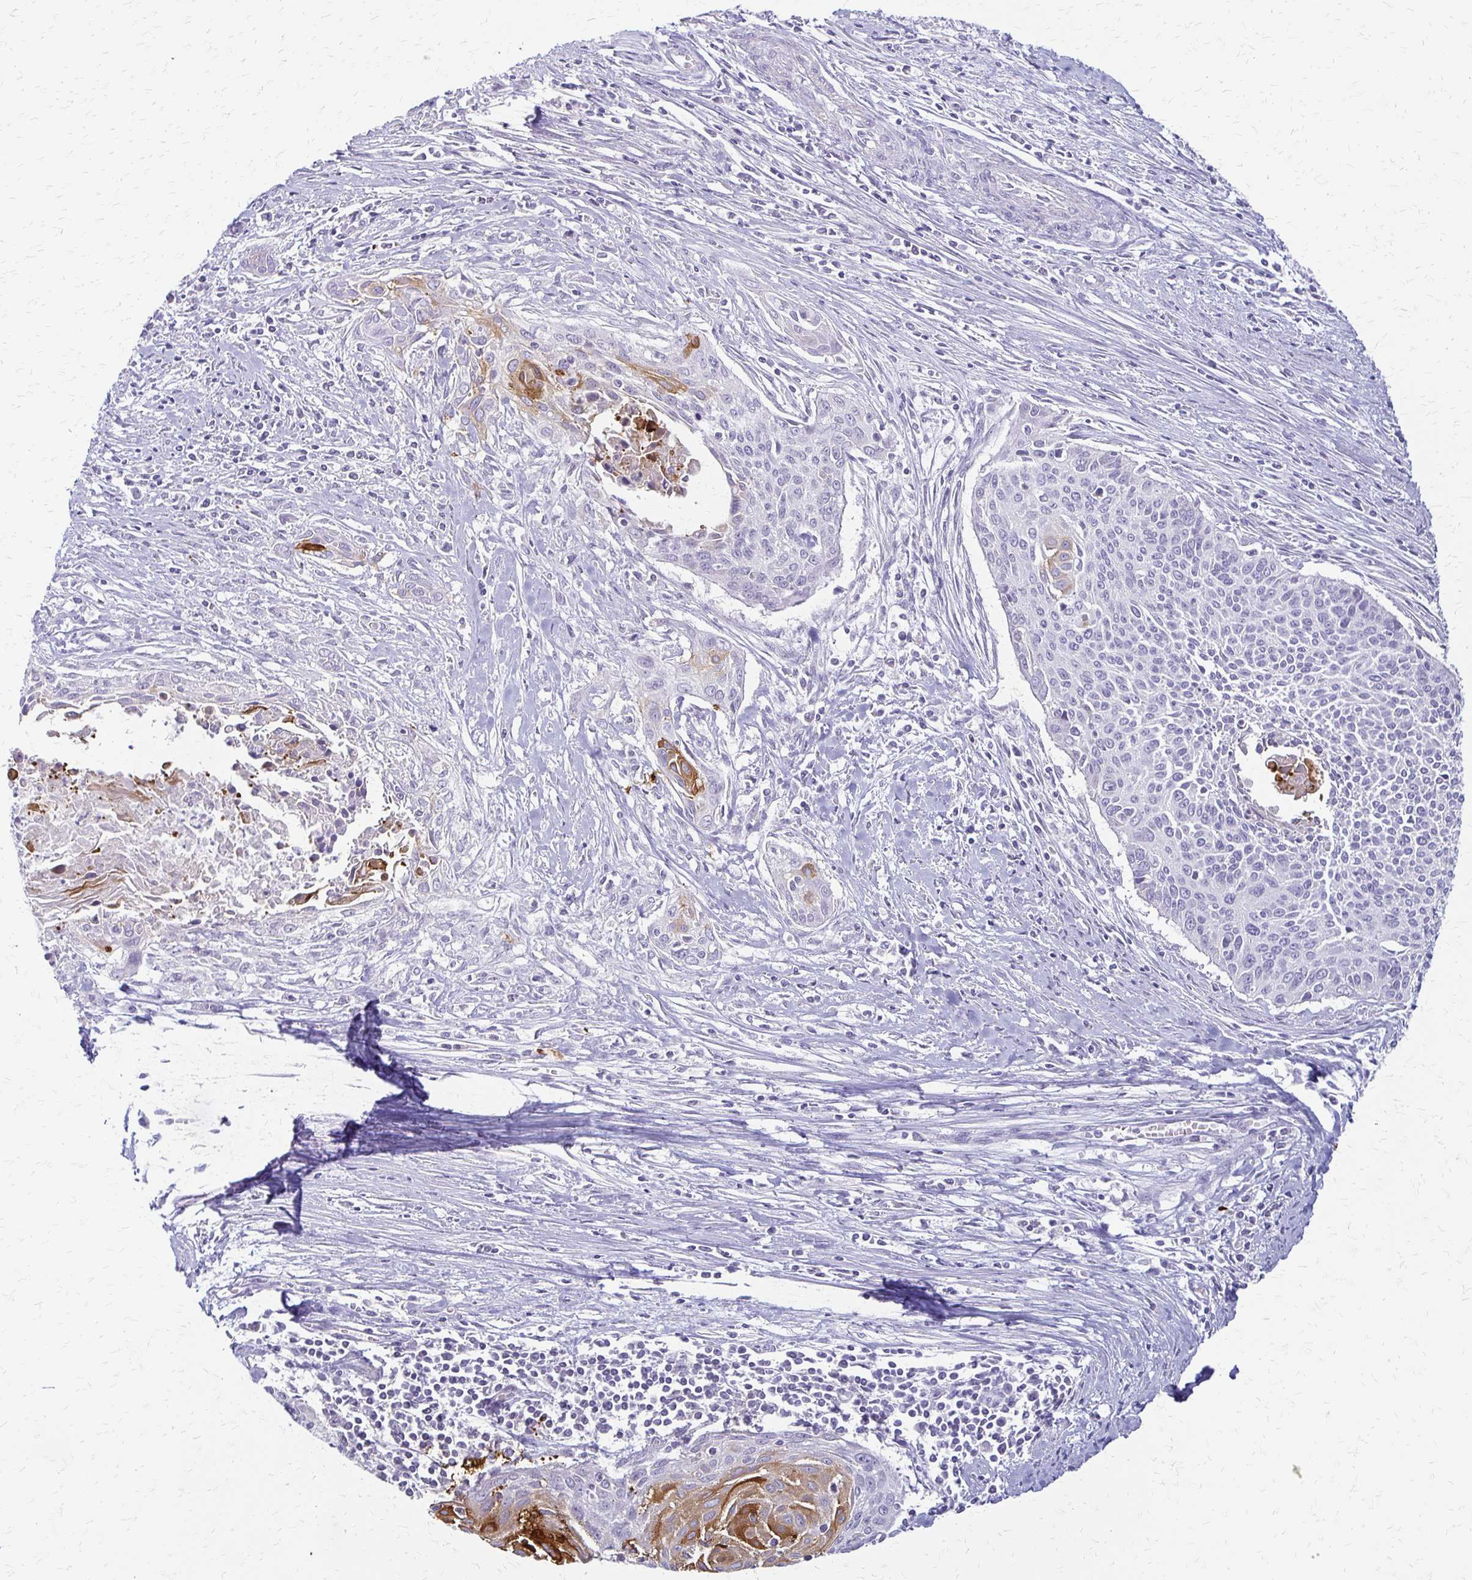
{"staining": {"intensity": "negative", "quantity": "none", "location": "none"}, "tissue": "cervical cancer", "cell_type": "Tumor cells", "image_type": "cancer", "snomed": [{"axis": "morphology", "description": "Squamous cell carcinoma, NOS"}, {"axis": "topography", "description": "Cervix"}], "caption": "Protein analysis of cervical cancer shows no significant positivity in tumor cells.", "gene": "IVL", "patient": {"sex": "female", "age": 55}}